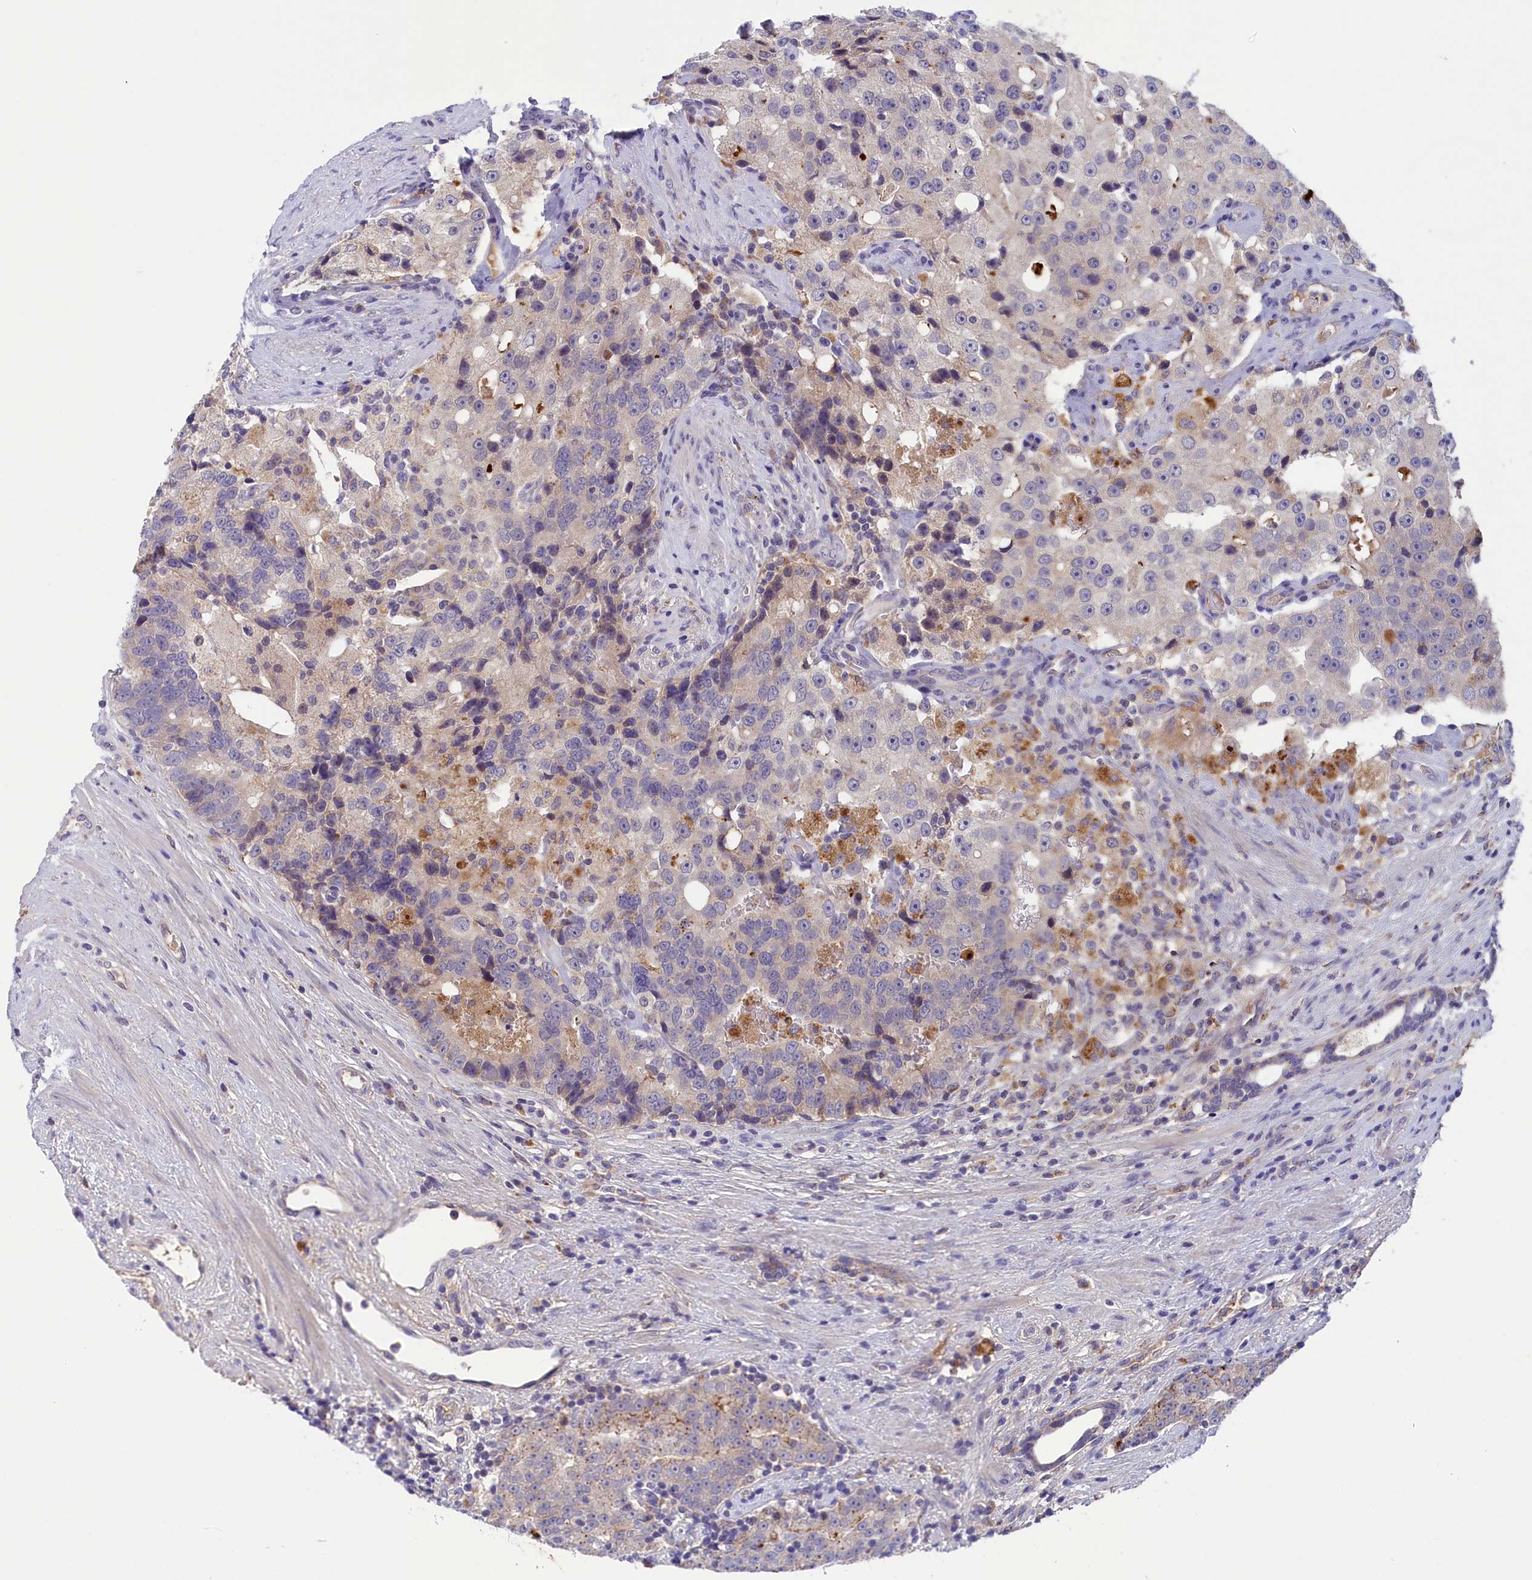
{"staining": {"intensity": "negative", "quantity": "none", "location": "none"}, "tissue": "prostate cancer", "cell_type": "Tumor cells", "image_type": "cancer", "snomed": [{"axis": "morphology", "description": "Adenocarcinoma, High grade"}, {"axis": "topography", "description": "Prostate"}], "caption": "The image shows no staining of tumor cells in prostate adenocarcinoma (high-grade).", "gene": "STYX", "patient": {"sex": "male", "age": 70}}